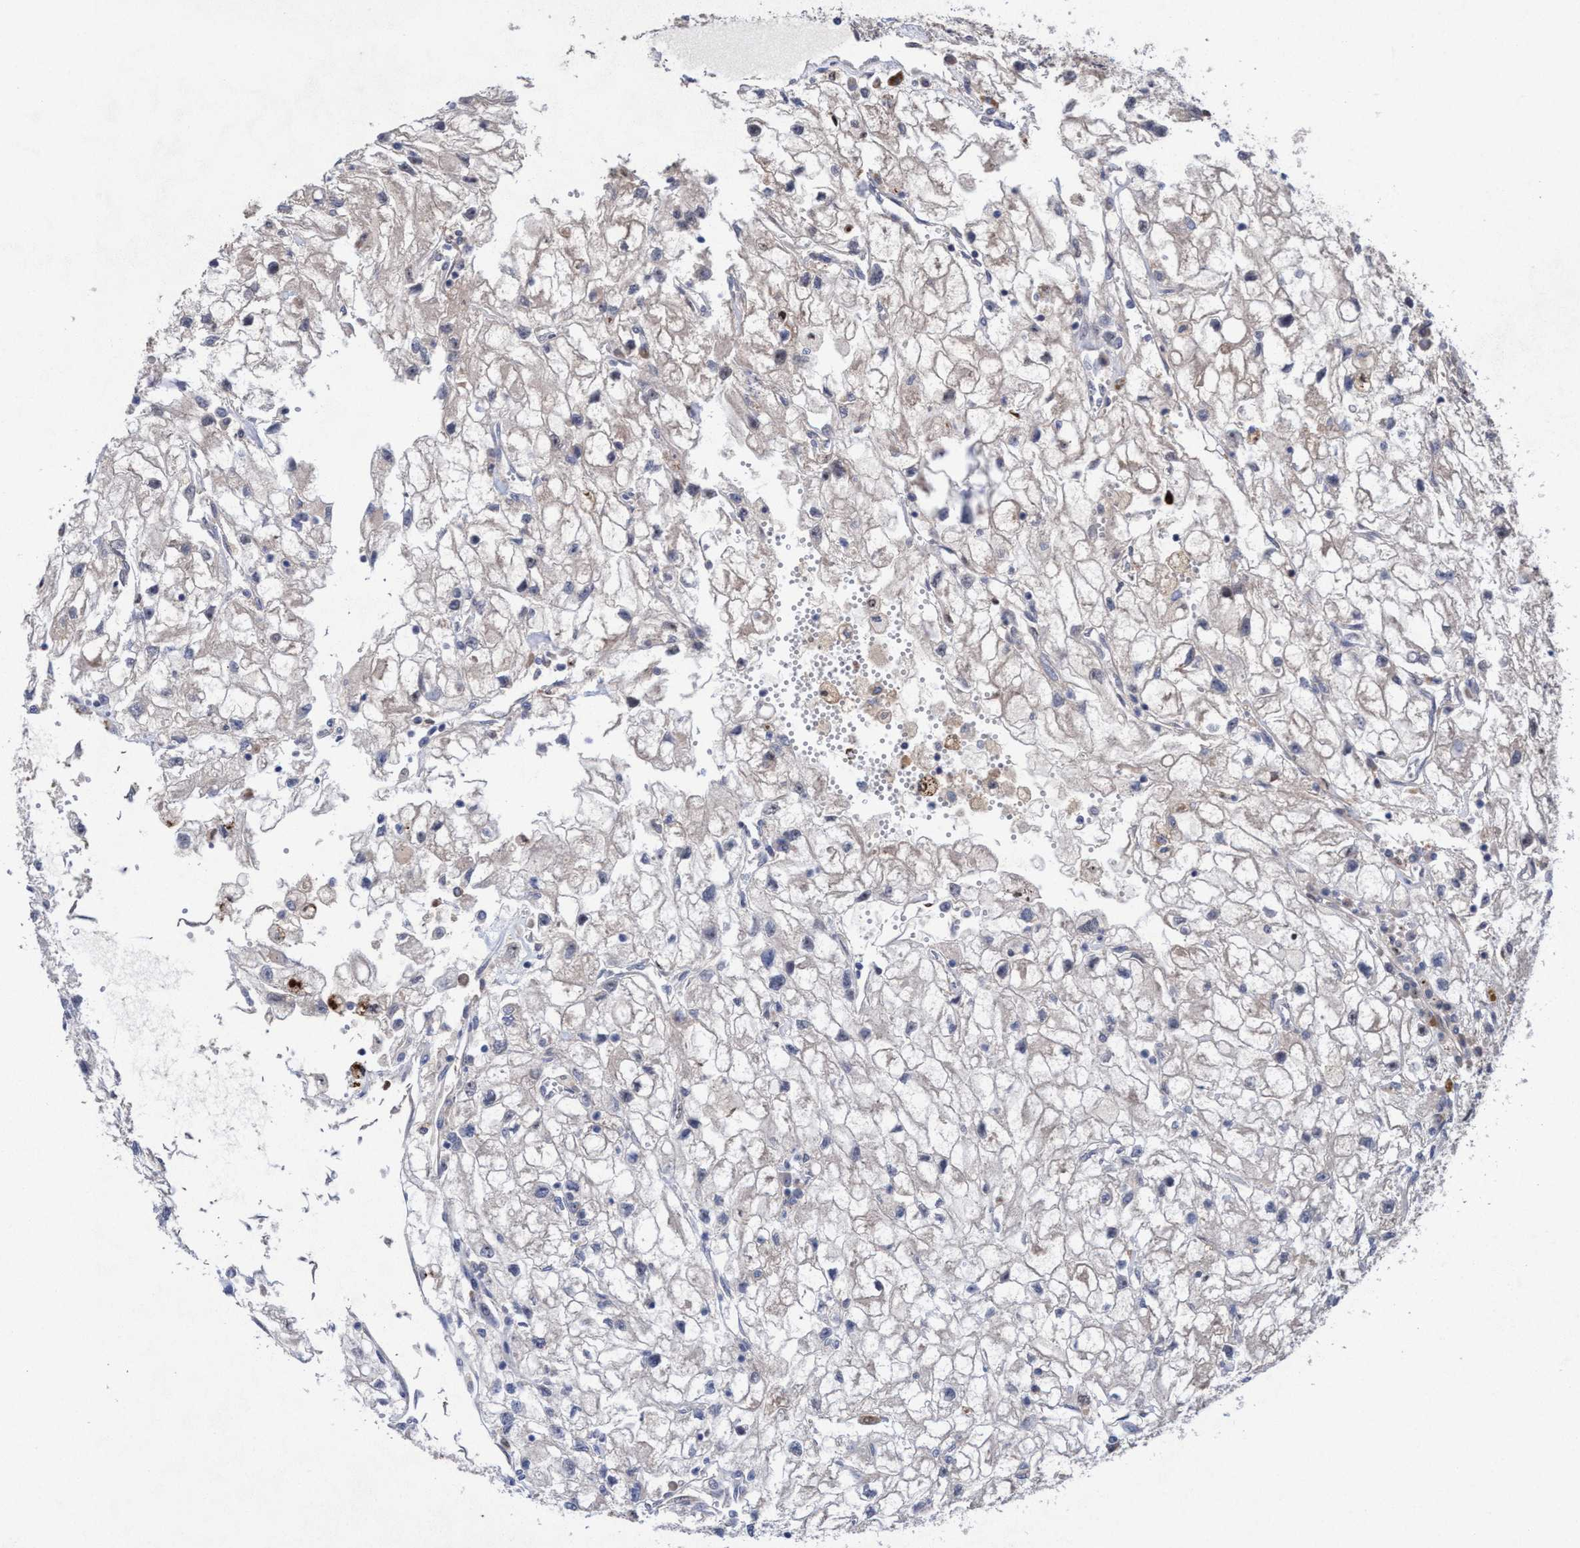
{"staining": {"intensity": "negative", "quantity": "none", "location": "none"}, "tissue": "renal cancer", "cell_type": "Tumor cells", "image_type": "cancer", "snomed": [{"axis": "morphology", "description": "Adenocarcinoma, NOS"}, {"axis": "topography", "description": "Kidney"}], "caption": "High power microscopy histopathology image of an immunohistochemistry image of adenocarcinoma (renal), revealing no significant expression in tumor cells.", "gene": "P2RY14", "patient": {"sex": "female", "age": 70}}